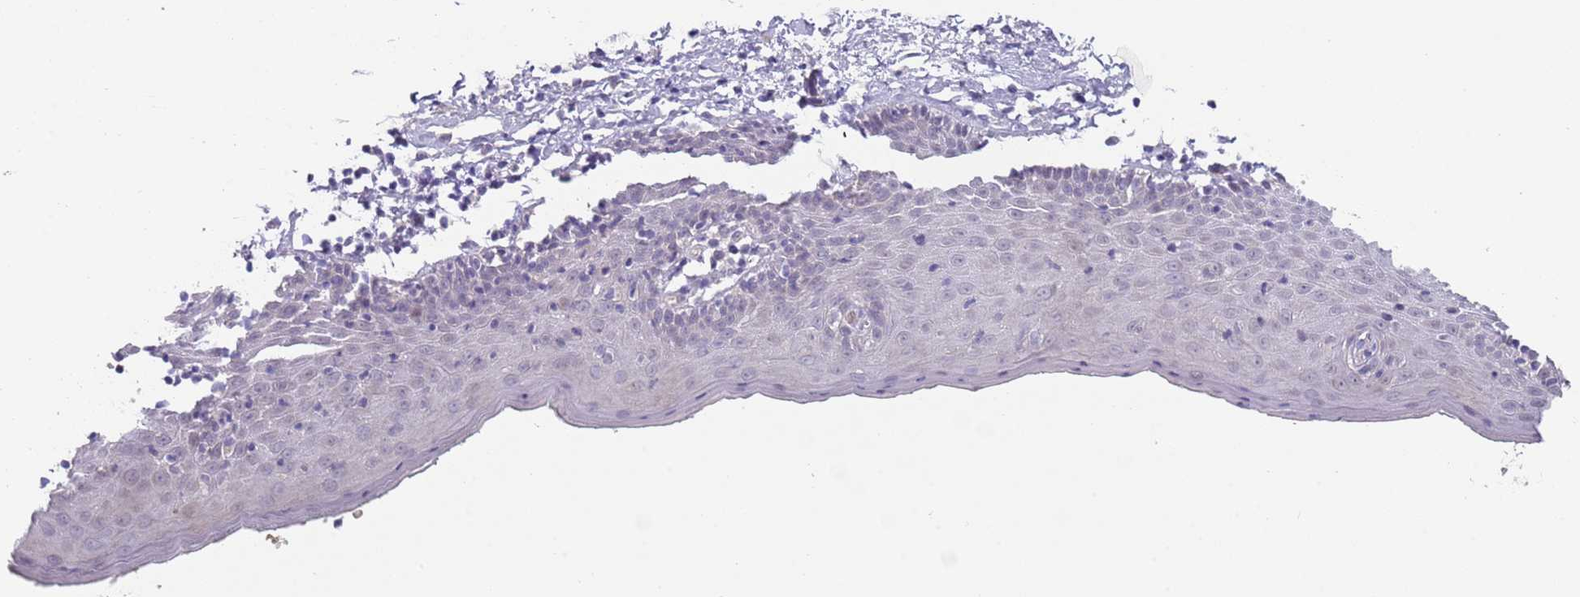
{"staining": {"intensity": "negative", "quantity": "none", "location": "none"}, "tissue": "skin", "cell_type": "Epidermal cells", "image_type": "normal", "snomed": [{"axis": "morphology", "description": "Normal tissue, NOS"}, {"axis": "topography", "description": "Vulva"}], "caption": "Immunohistochemistry image of unremarkable skin stained for a protein (brown), which exhibits no staining in epidermal cells.", "gene": "PRAC1", "patient": {"sex": "female", "age": 66}}